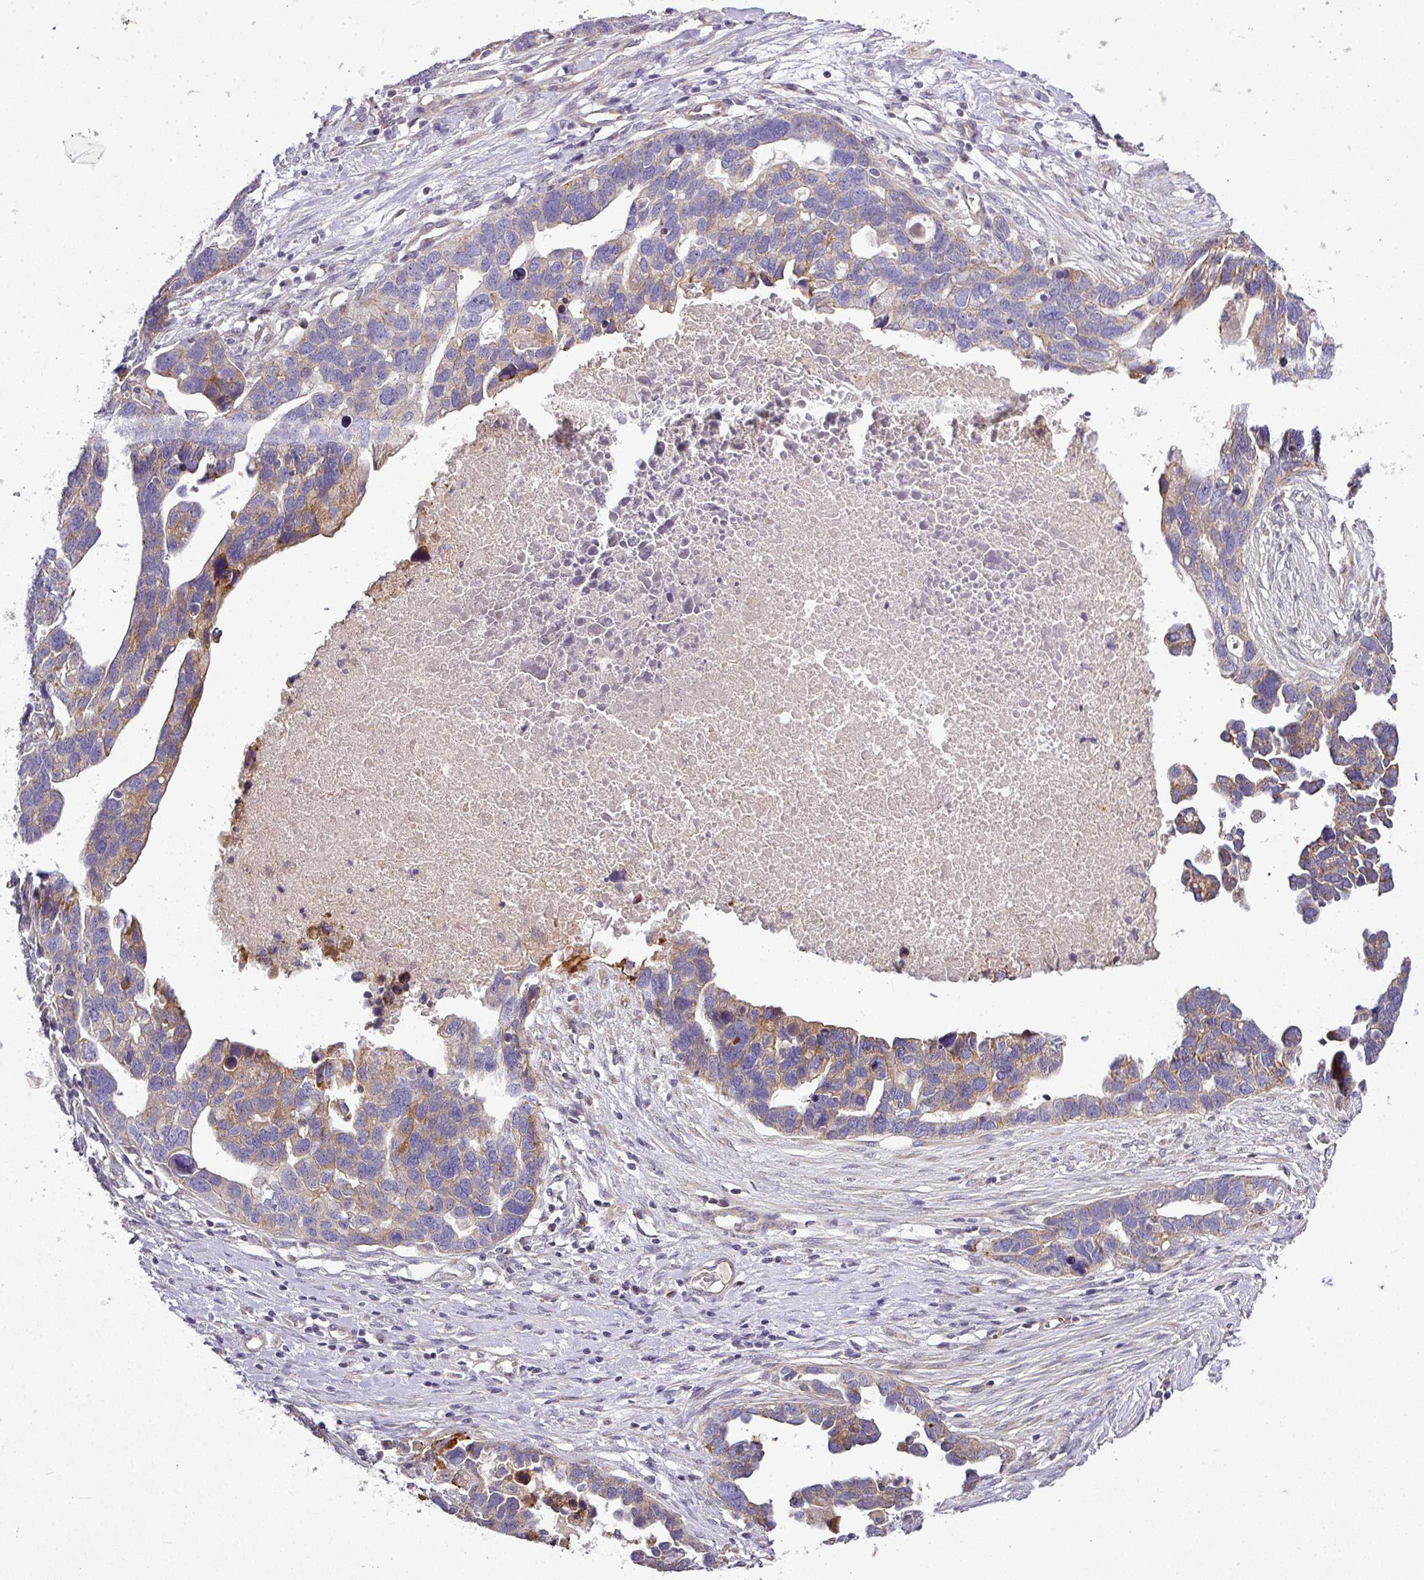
{"staining": {"intensity": "moderate", "quantity": "25%-75%", "location": "cytoplasmic/membranous"}, "tissue": "ovarian cancer", "cell_type": "Tumor cells", "image_type": "cancer", "snomed": [{"axis": "morphology", "description": "Cystadenocarcinoma, serous, NOS"}, {"axis": "topography", "description": "Ovary"}], "caption": "Immunohistochemistry (IHC) (DAB (3,3'-diaminobenzidine)) staining of human ovarian cancer shows moderate cytoplasmic/membranous protein staining in about 25%-75% of tumor cells.", "gene": "GAN", "patient": {"sex": "female", "age": 54}}